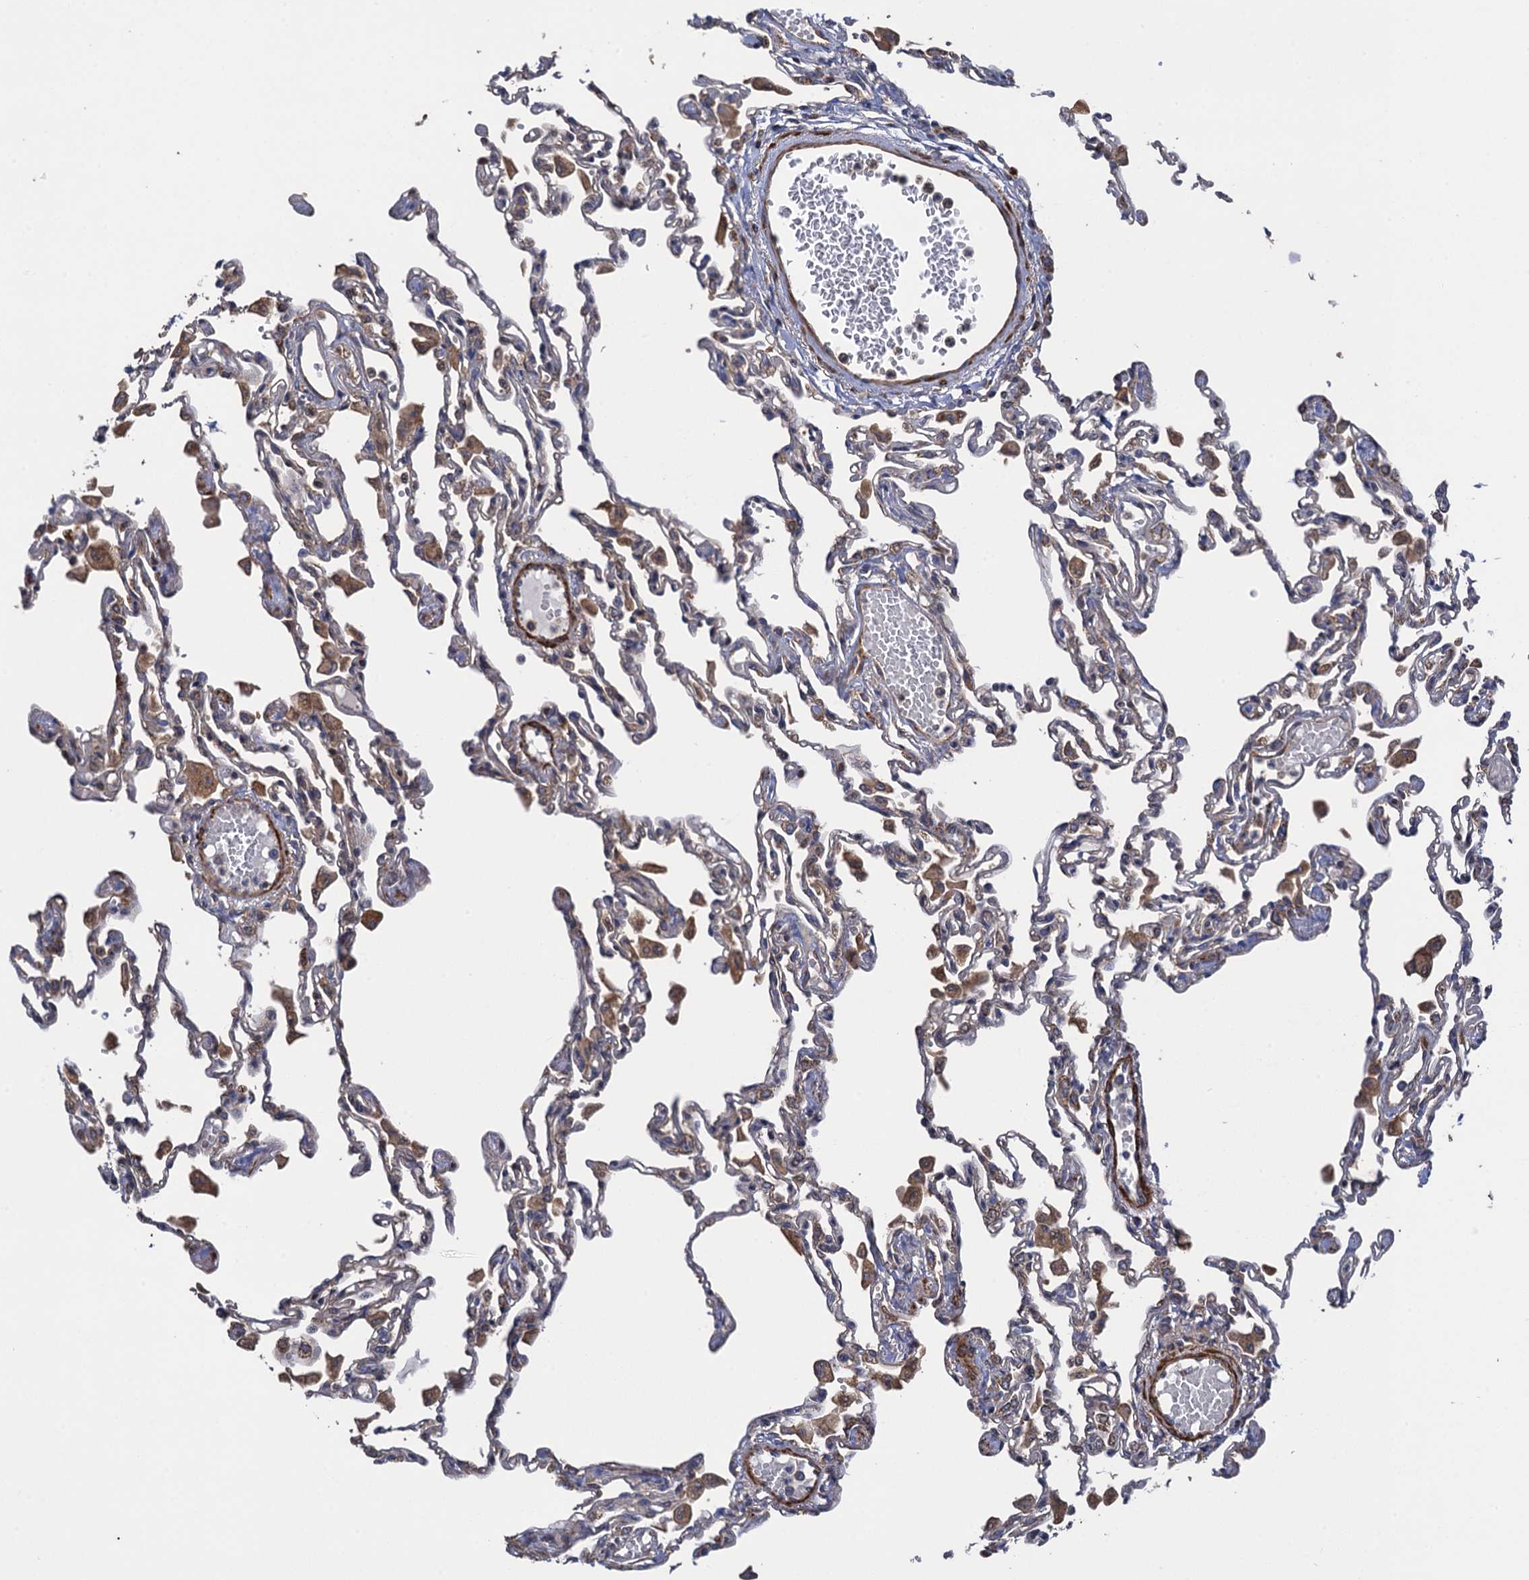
{"staining": {"intensity": "weak", "quantity": "<25%", "location": "cytoplasmic/membranous"}, "tissue": "lung", "cell_type": "Alveolar cells", "image_type": "normal", "snomed": [{"axis": "morphology", "description": "Normal tissue, NOS"}, {"axis": "topography", "description": "Bronchus"}, {"axis": "topography", "description": "Lung"}], "caption": "A histopathology image of lung stained for a protein demonstrates no brown staining in alveolar cells. (Stains: DAB (3,3'-diaminobenzidine) immunohistochemistry (IHC) with hematoxylin counter stain, Microscopy: brightfield microscopy at high magnification).", "gene": "WDR88", "patient": {"sex": "female", "age": 49}}